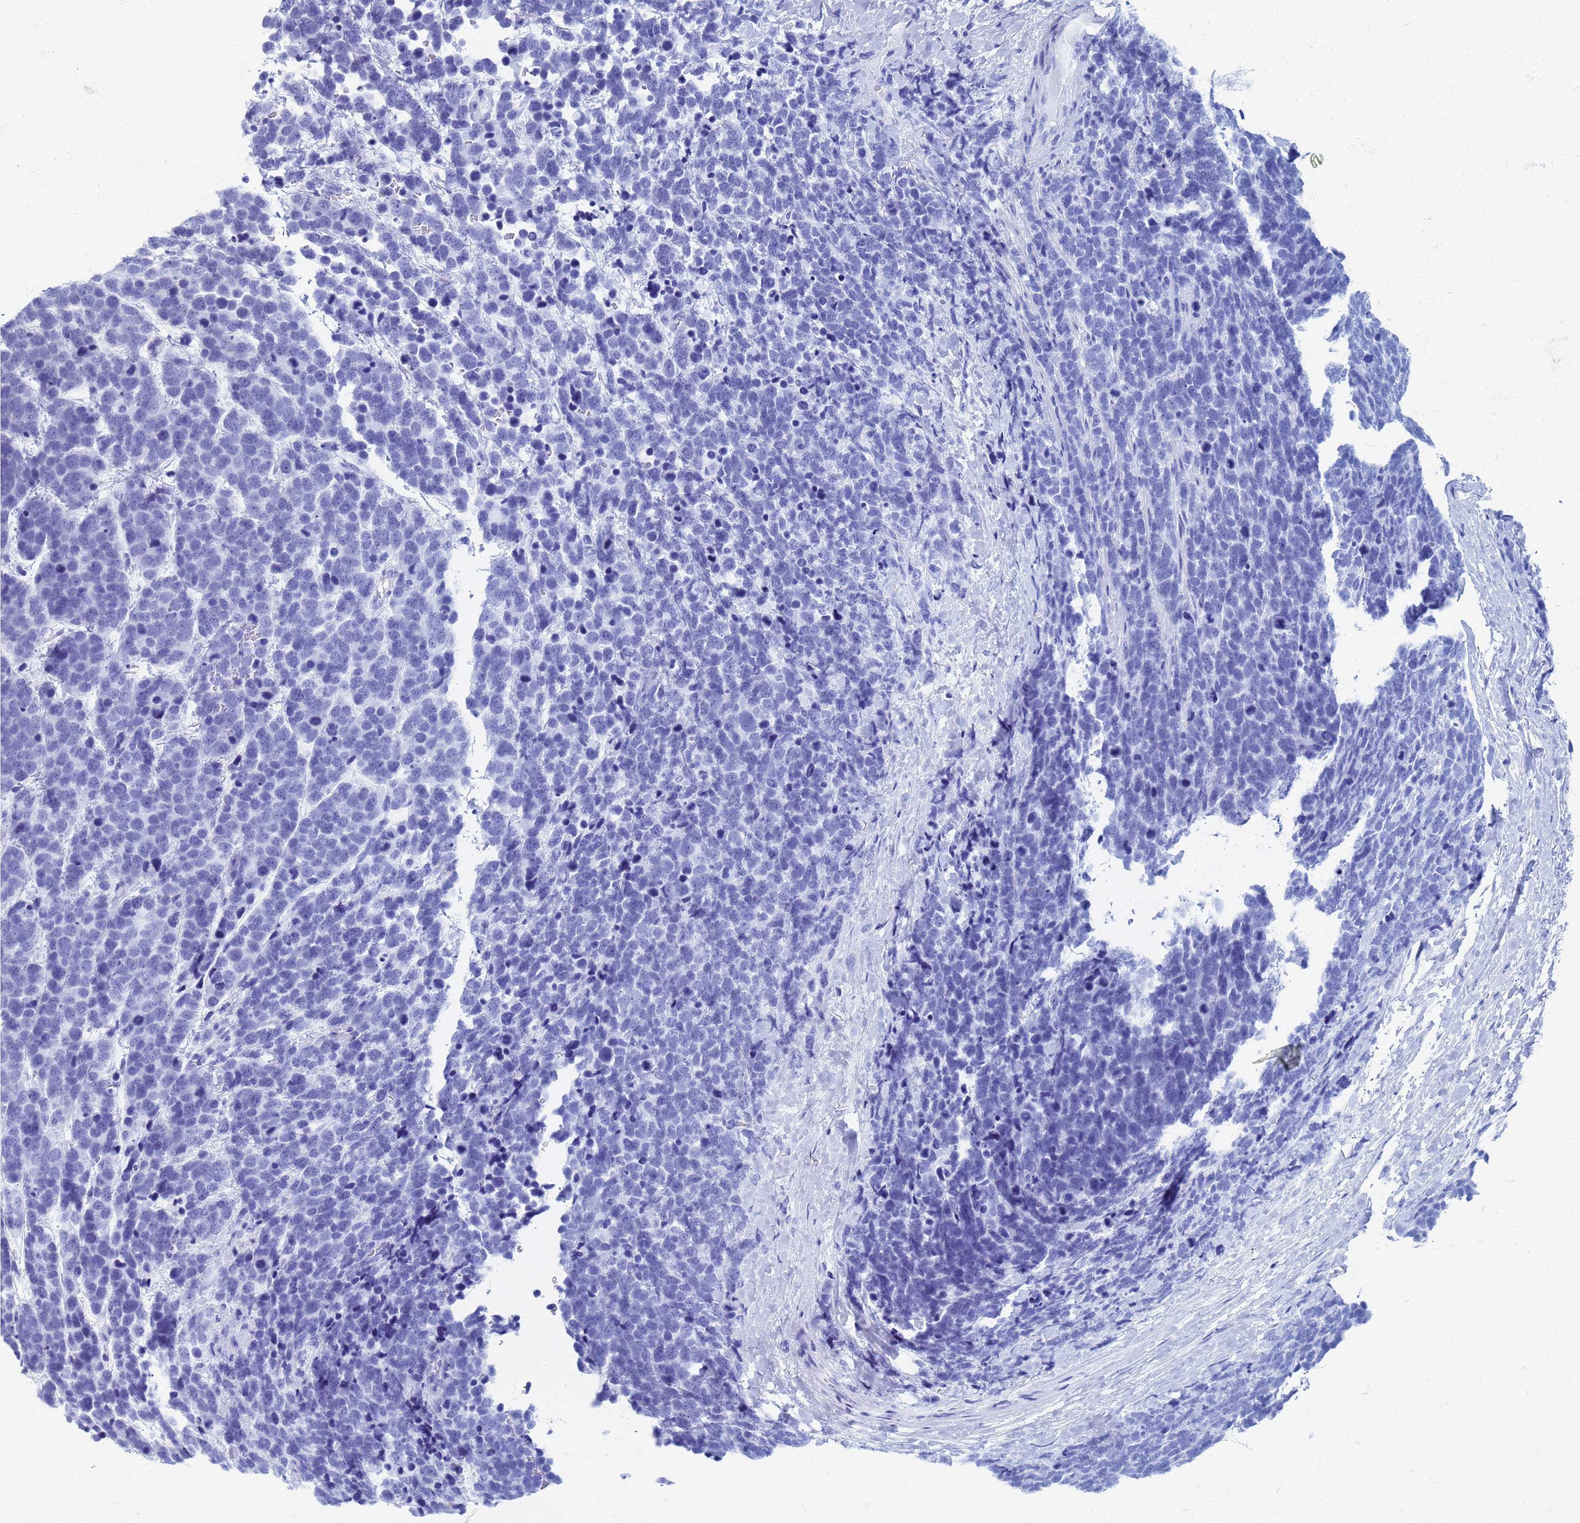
{"staining": {"intensity": "negative", "quantity": "none", "location": "none"}, "tissue": "urothelial cancer", "cell_type": "Tumor cells", "image_type": "cancer", "snomed": [{"axis": "morphology", "description": "Urothelial carcinoma, High grade"}, {"axis": "topography", "description": "Urinary bladder"}], "caption": "Tumor cells show no significant staining in urothelial carcinoma (high-grade).", "gene": "ATPAF1", "patient": {"sex": "female", "age": 82}}